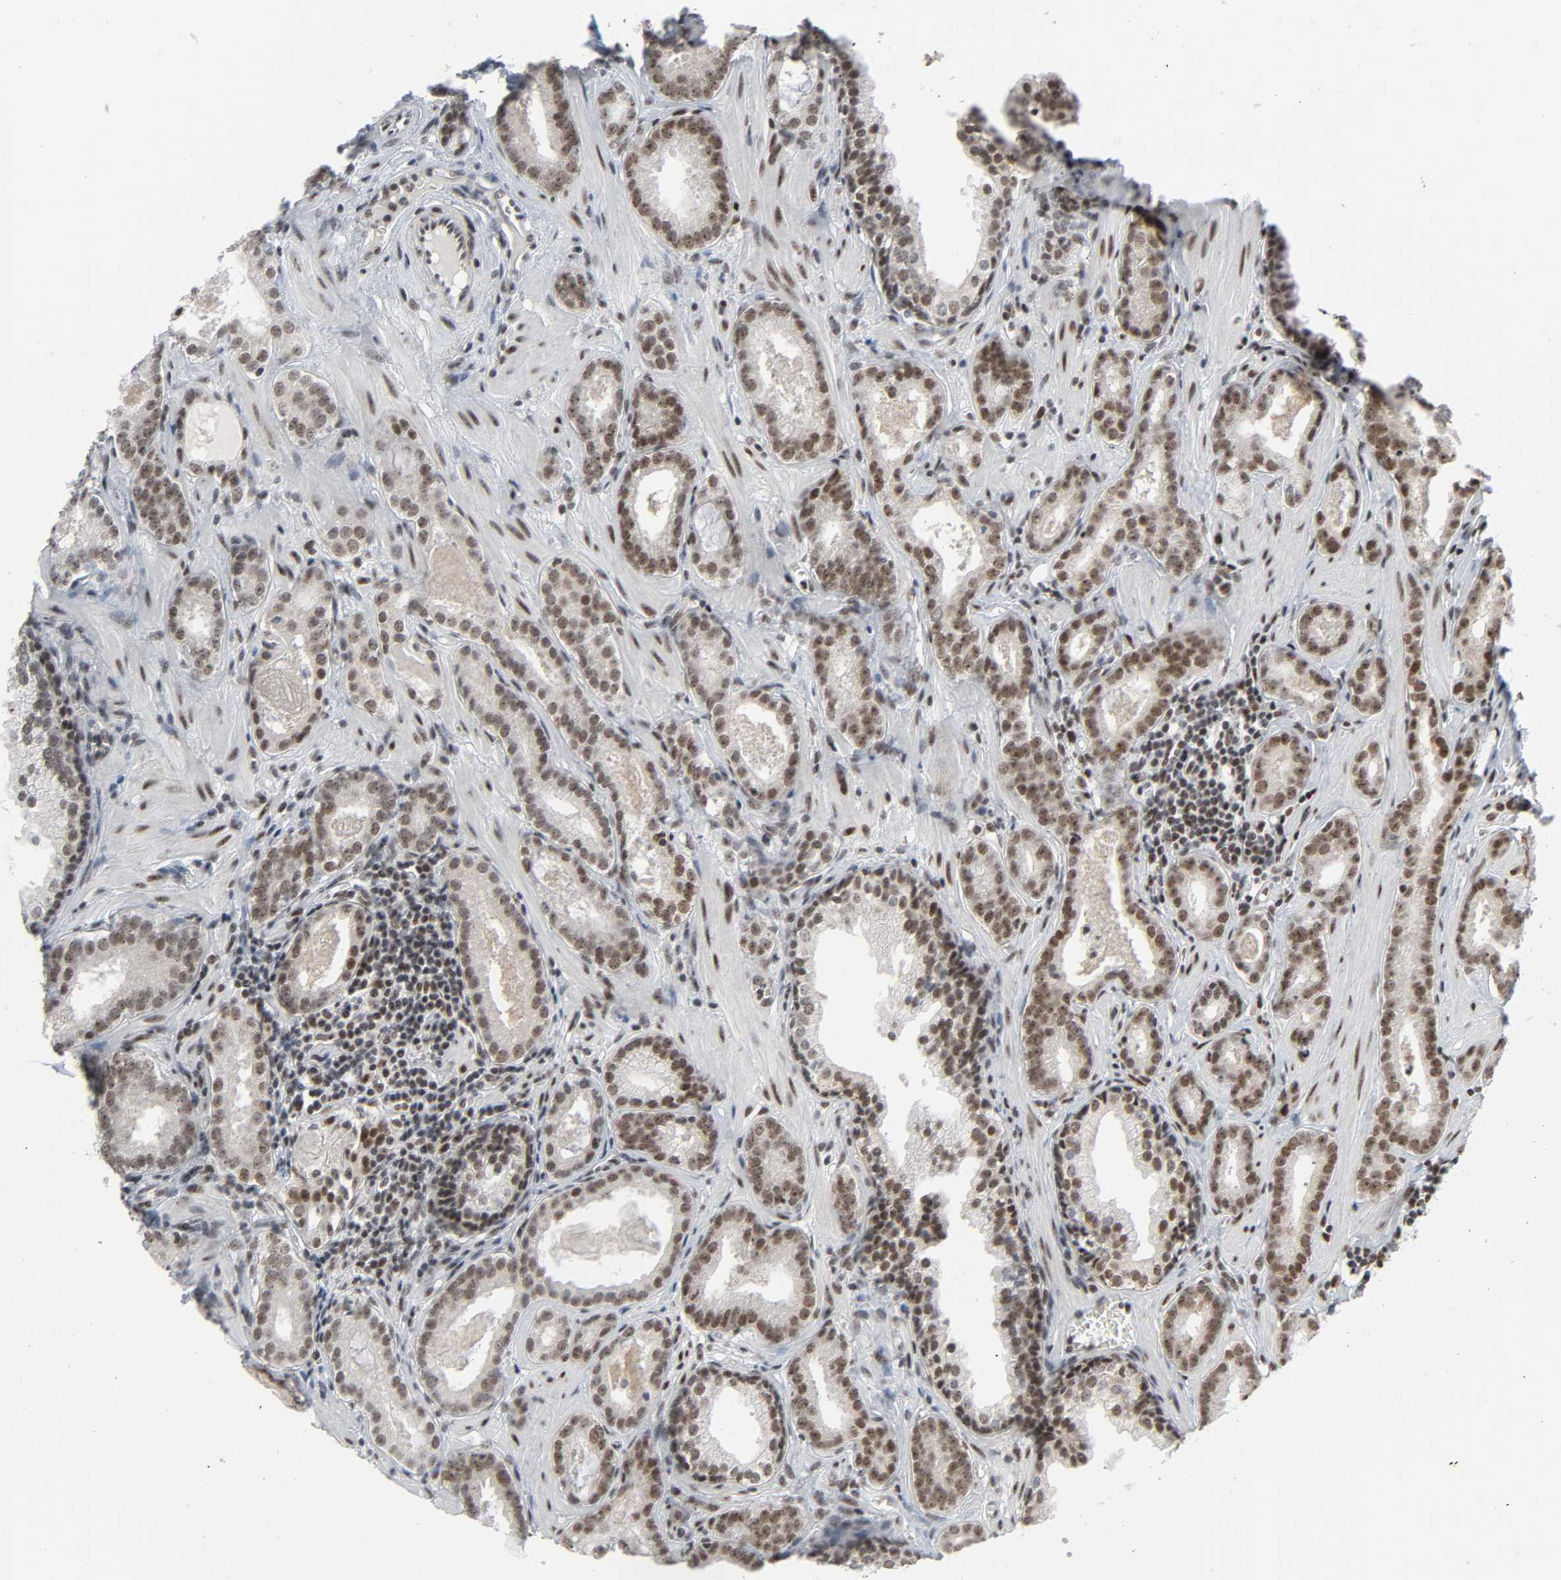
{"staining": {"intensity": "moderate", "quantity": ">75%", "location": "nuclear"}, "tissue": "prostate cancer", "cell_type": "Tumor cells", "image_type": "cancer", "snomed": [{"axis": "morphology", "description": "Adenocarcinoma, Low grade"}, {"axis": "topography", "description": "Prostate"}], "caption": "There is medium levels of moderate nuclear staining in tumor cells of prostate cancer, as demonstrated by immunohistochemical staining (brown color).", "gene": "CDK7", "patient": {"sex": "male", "age": 57}}